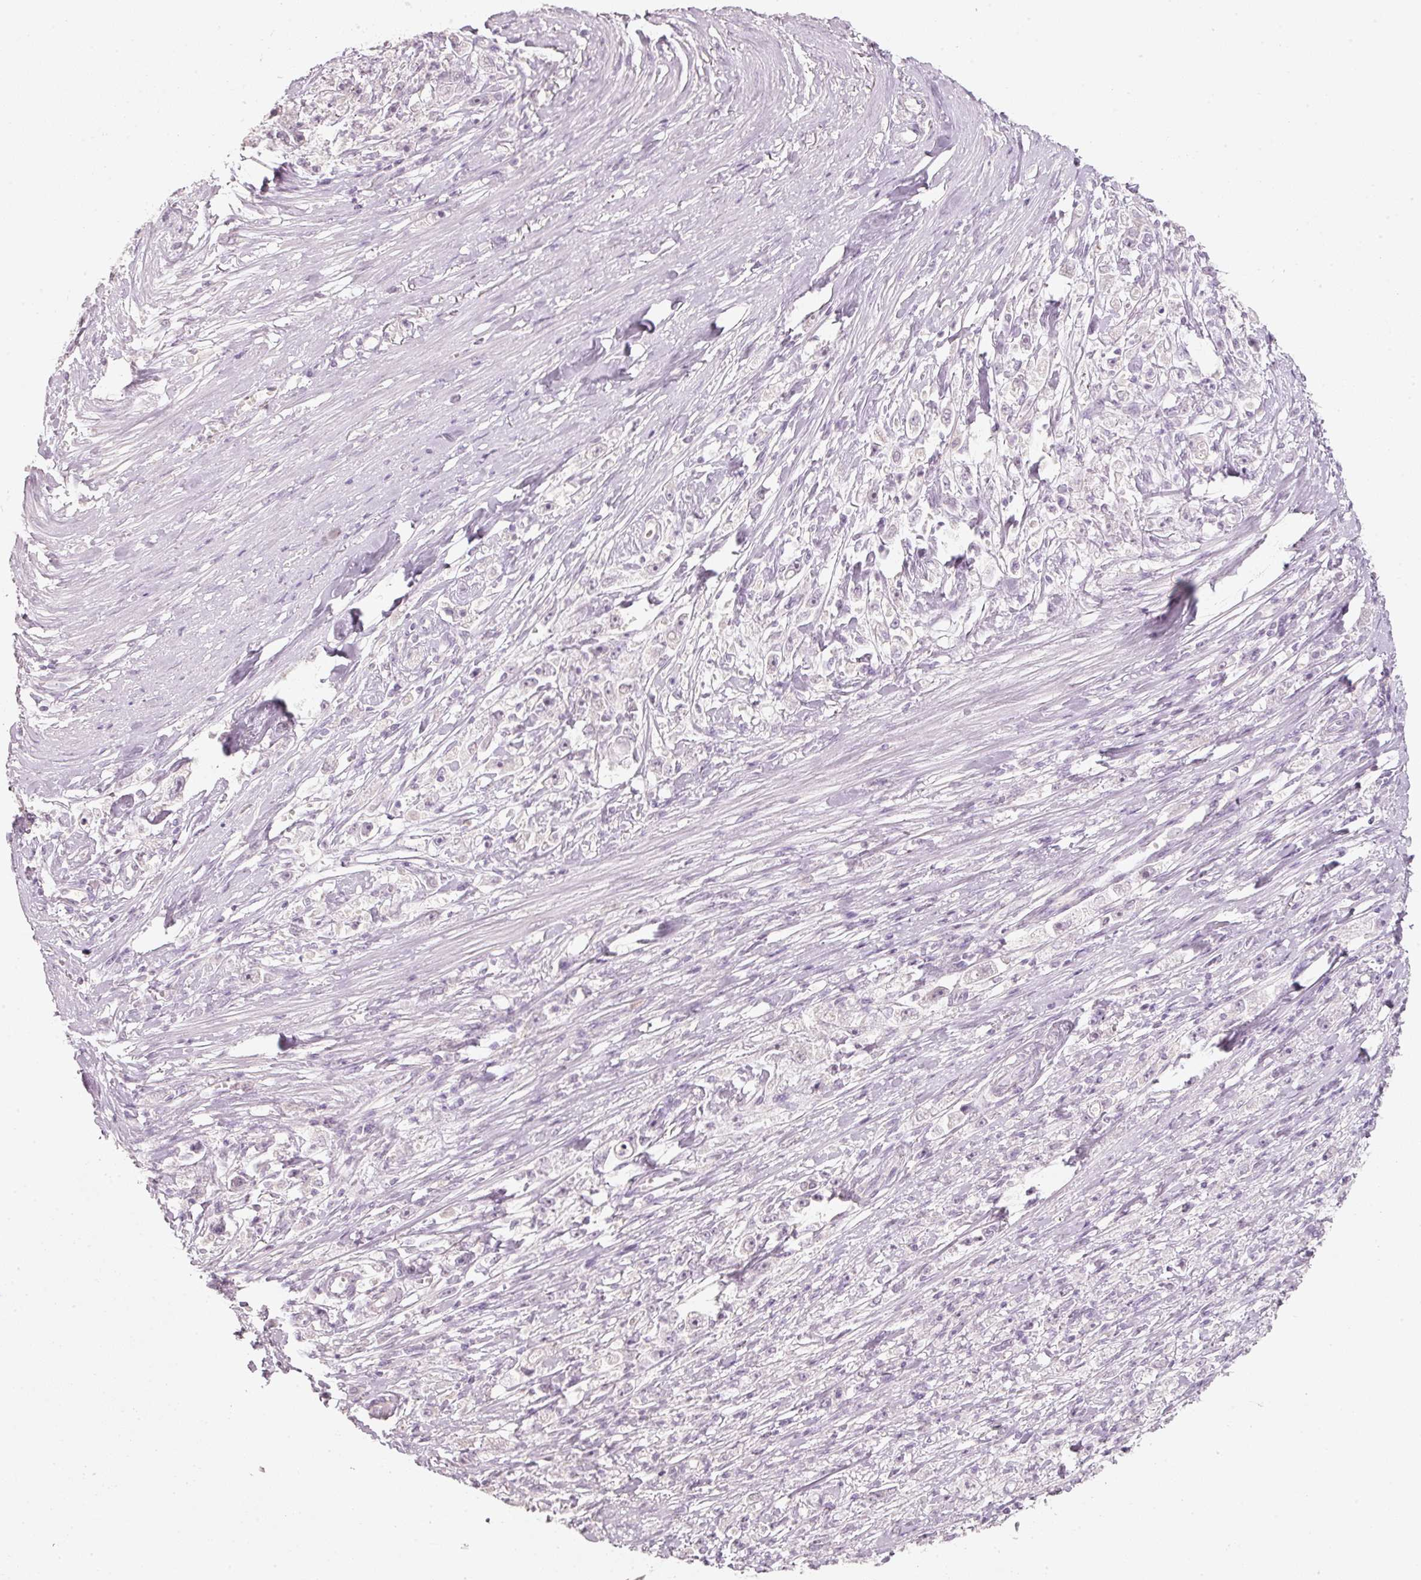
{"staining": {"intensity": "negative", "quantity": "none", "location": "none"}, "tissue": "stomach cancer", "cell_type": "Tumor cells", "image_type": "cancer", "snomed": [{"axis": "morphology", "description": "Adenocarcinoma, NOS"}, {"axis": "topography", "description": "Stomach"}], "caption": "There is no significant staining in tumor cells of adenocarcinoma (stomach). Brightfield microscopy of immunohistochemistry stained with DAB (3,3'-diaminobenzidine) (brown) and hematoxylin (blue), captured at high magnification.", "gene": "STEAP1", "patient": {"sex": "female", "age": 59}}